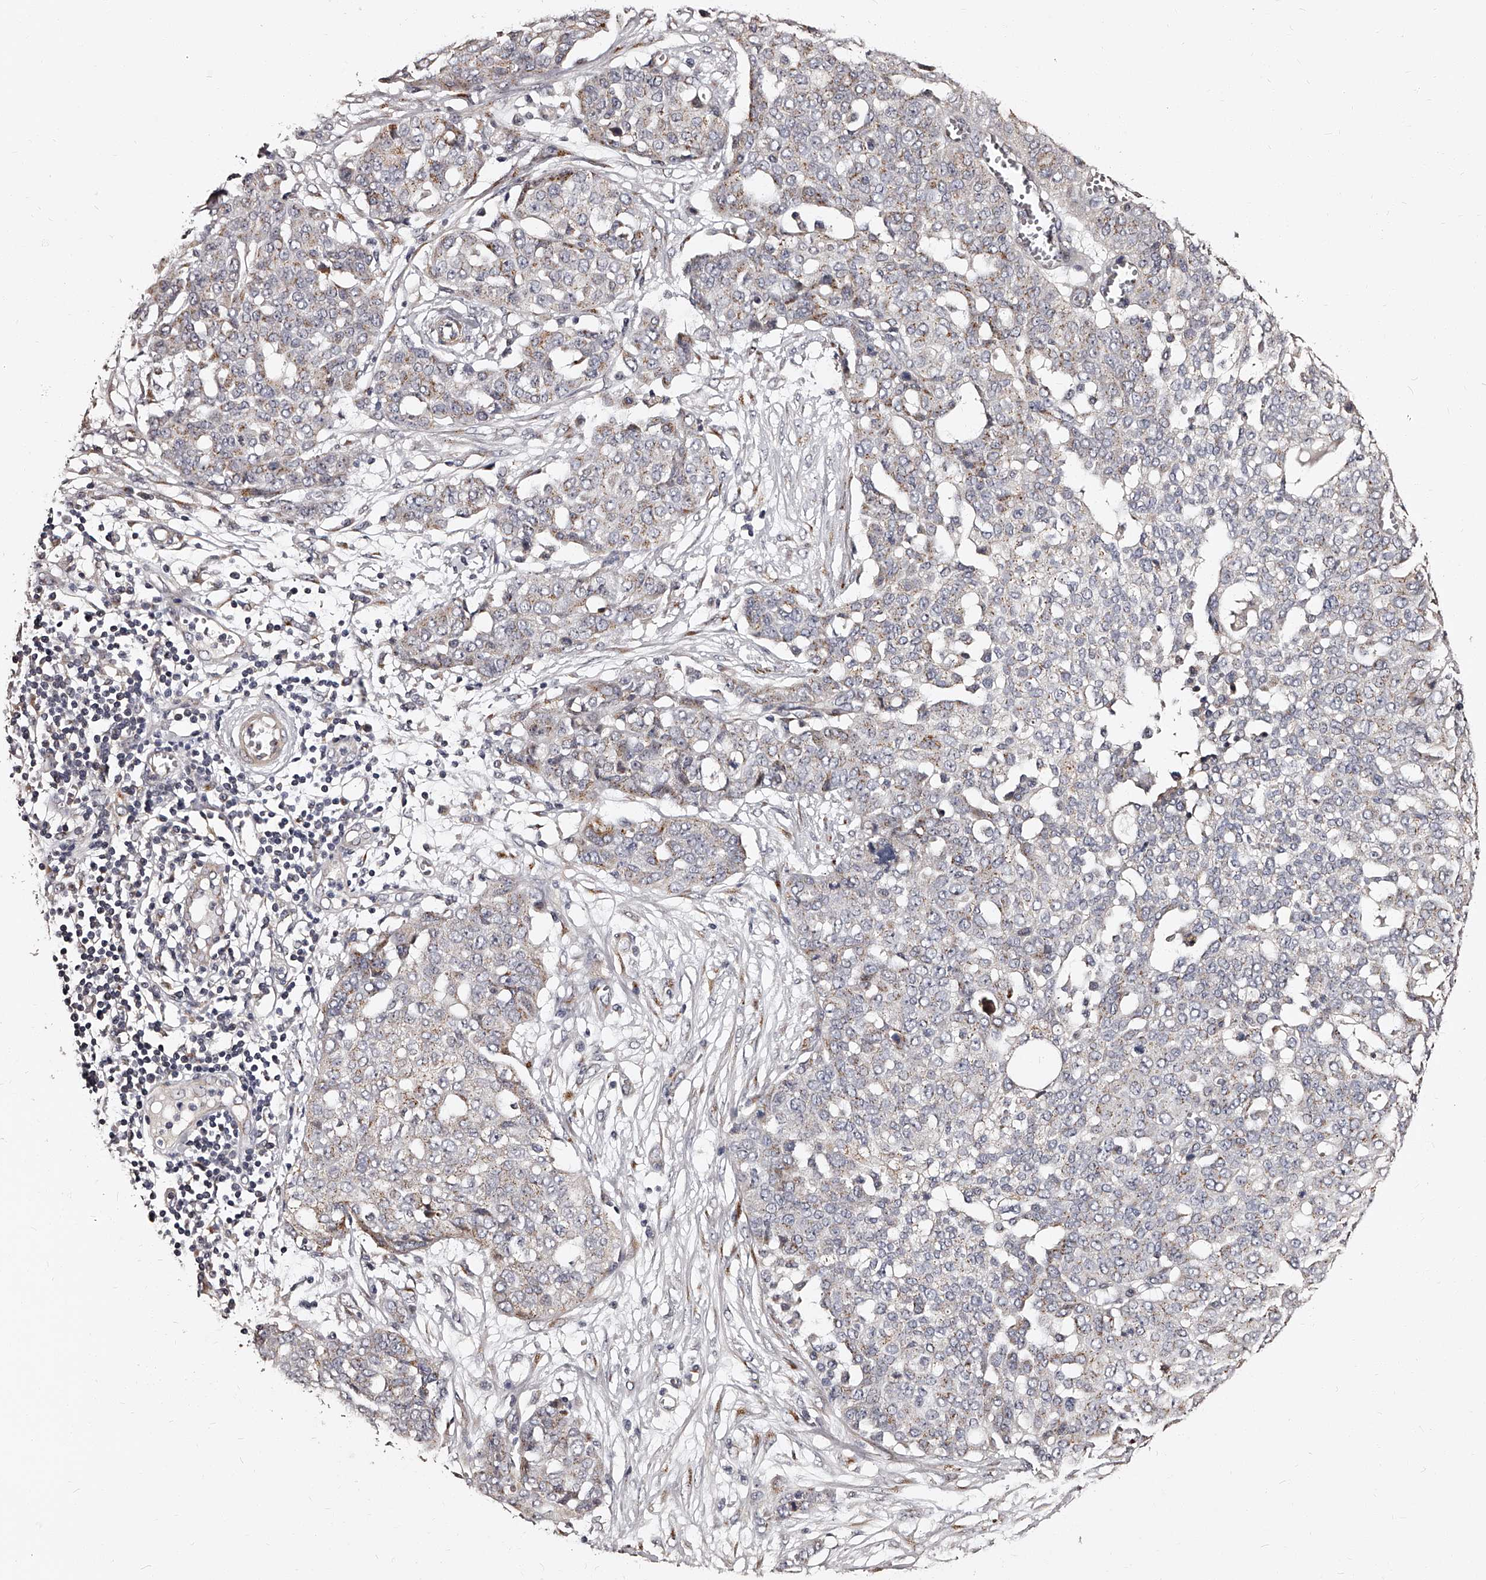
{"staining": {"intensity": "negative", "quantity": "none", "location": "none"}, "tissue": "ovarian cancer", "cell_type": "Tumor cells", "image_type": "cancer", "snomed": [{"axis": "morphology", "description": "Cystadenocarcinoma, serous, NOS"}, {"axis": "topography", "description": "Soft tissue"}, {"axis": "topography", "description": "Ovary"}], "caption": "Photomicrograph shows no significant protein expression in tumor cells of serous cystadenocarcinoma (ovarian).", "gene": "RSC1A1", "patient": {"sex": "female", "age": 57}}